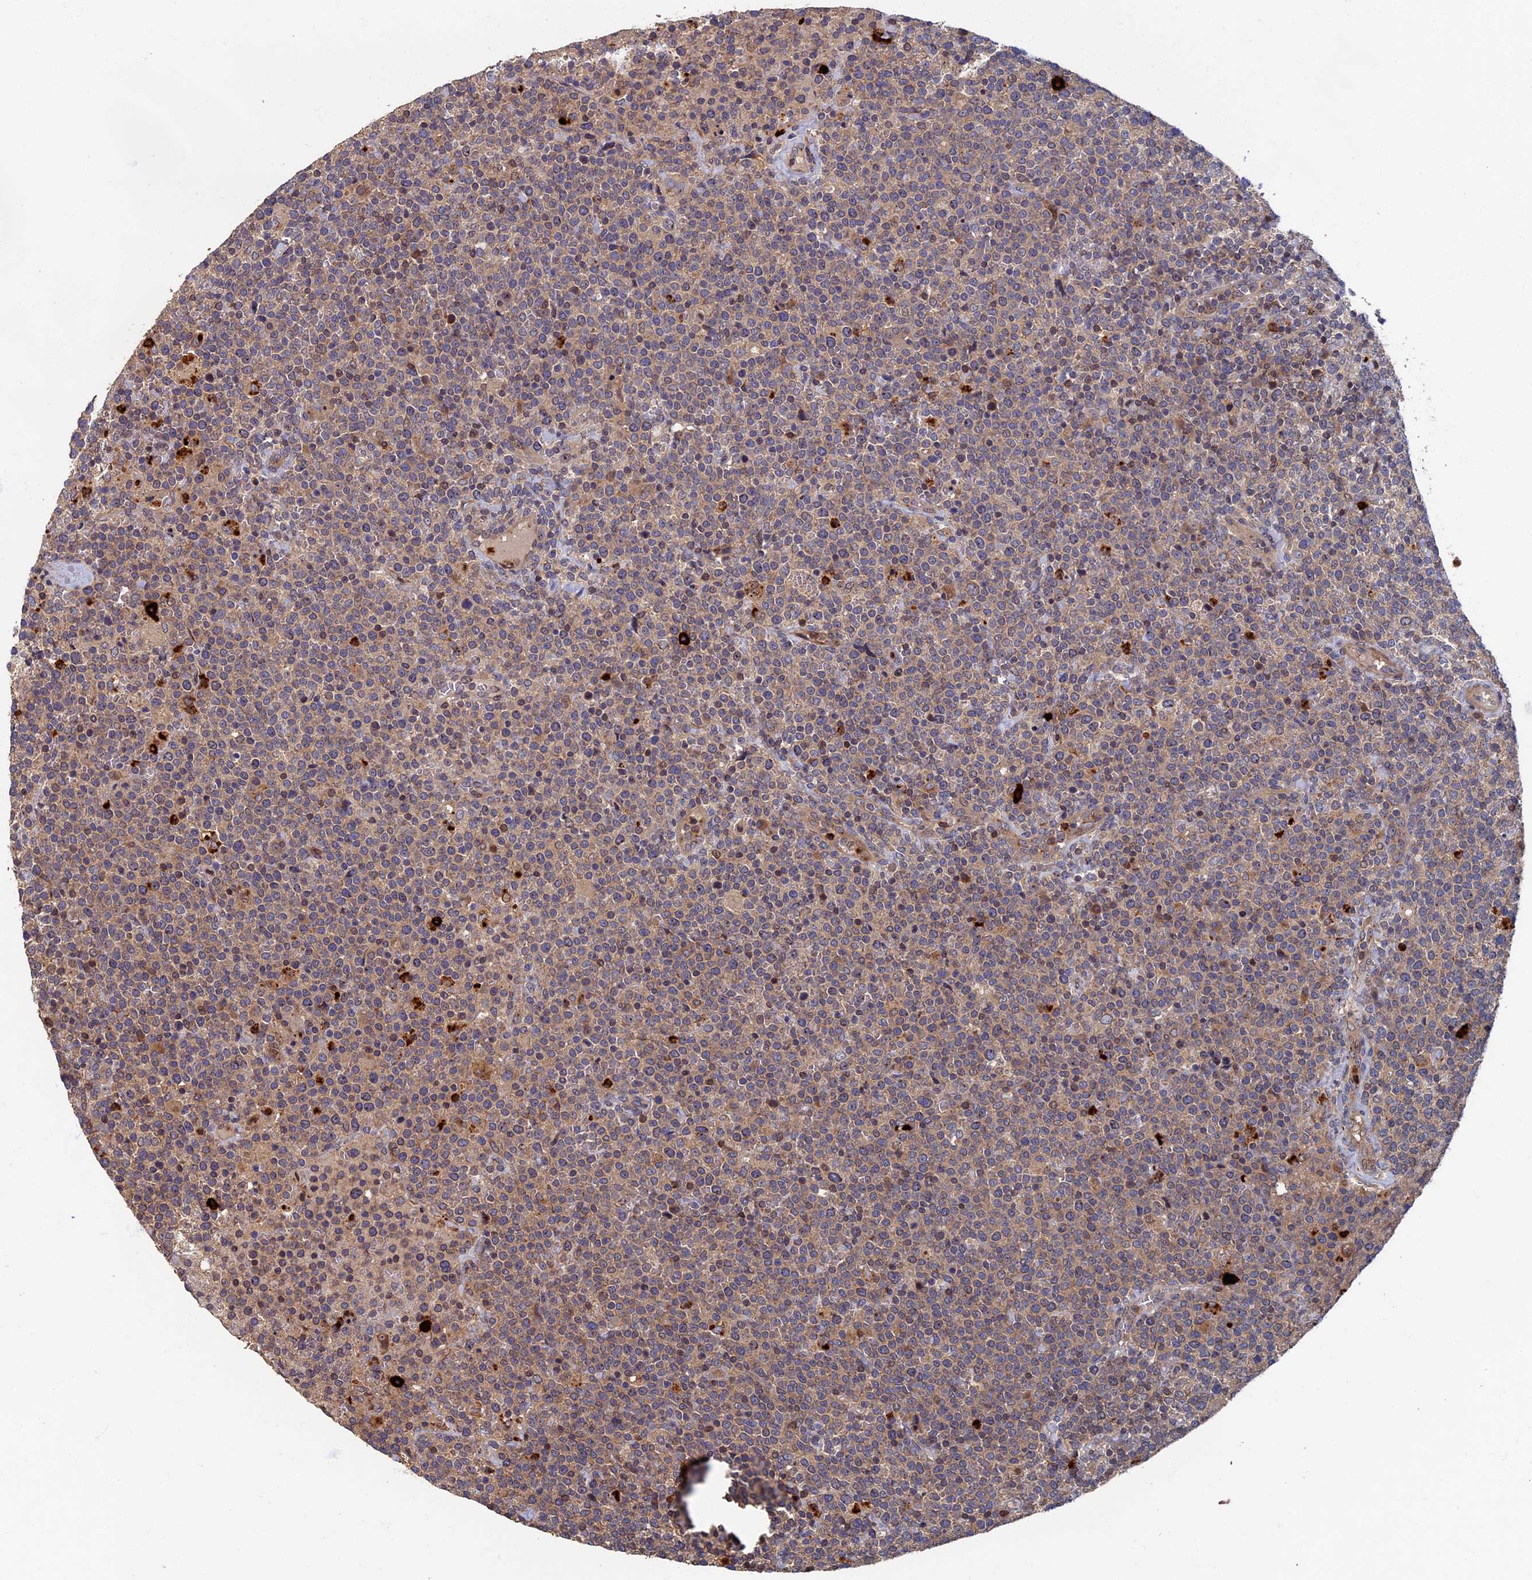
{"staining": {"intensity": "weak", "quantity": "25%-75%", "location": "cytoplasmic/membranous"}, "tissue": "lymphoma", "cell_type": "Tumor cells", "image_type": "cancer", "snomed": [{"axis": "morphology", "description": "Malignant lymphoma, non-Hodgkin's type, High grade"}, {"axis": "topography", "description": "Lymph node"}], "caption": "Immunohistochemical staining of human lymphoma shows low levels of weak cytoplasmic/membranous protein expression in approximately 25%-75% of tumor cells.", "gene": "TNK2", "patient": {"sex": "male", "age": 61}}